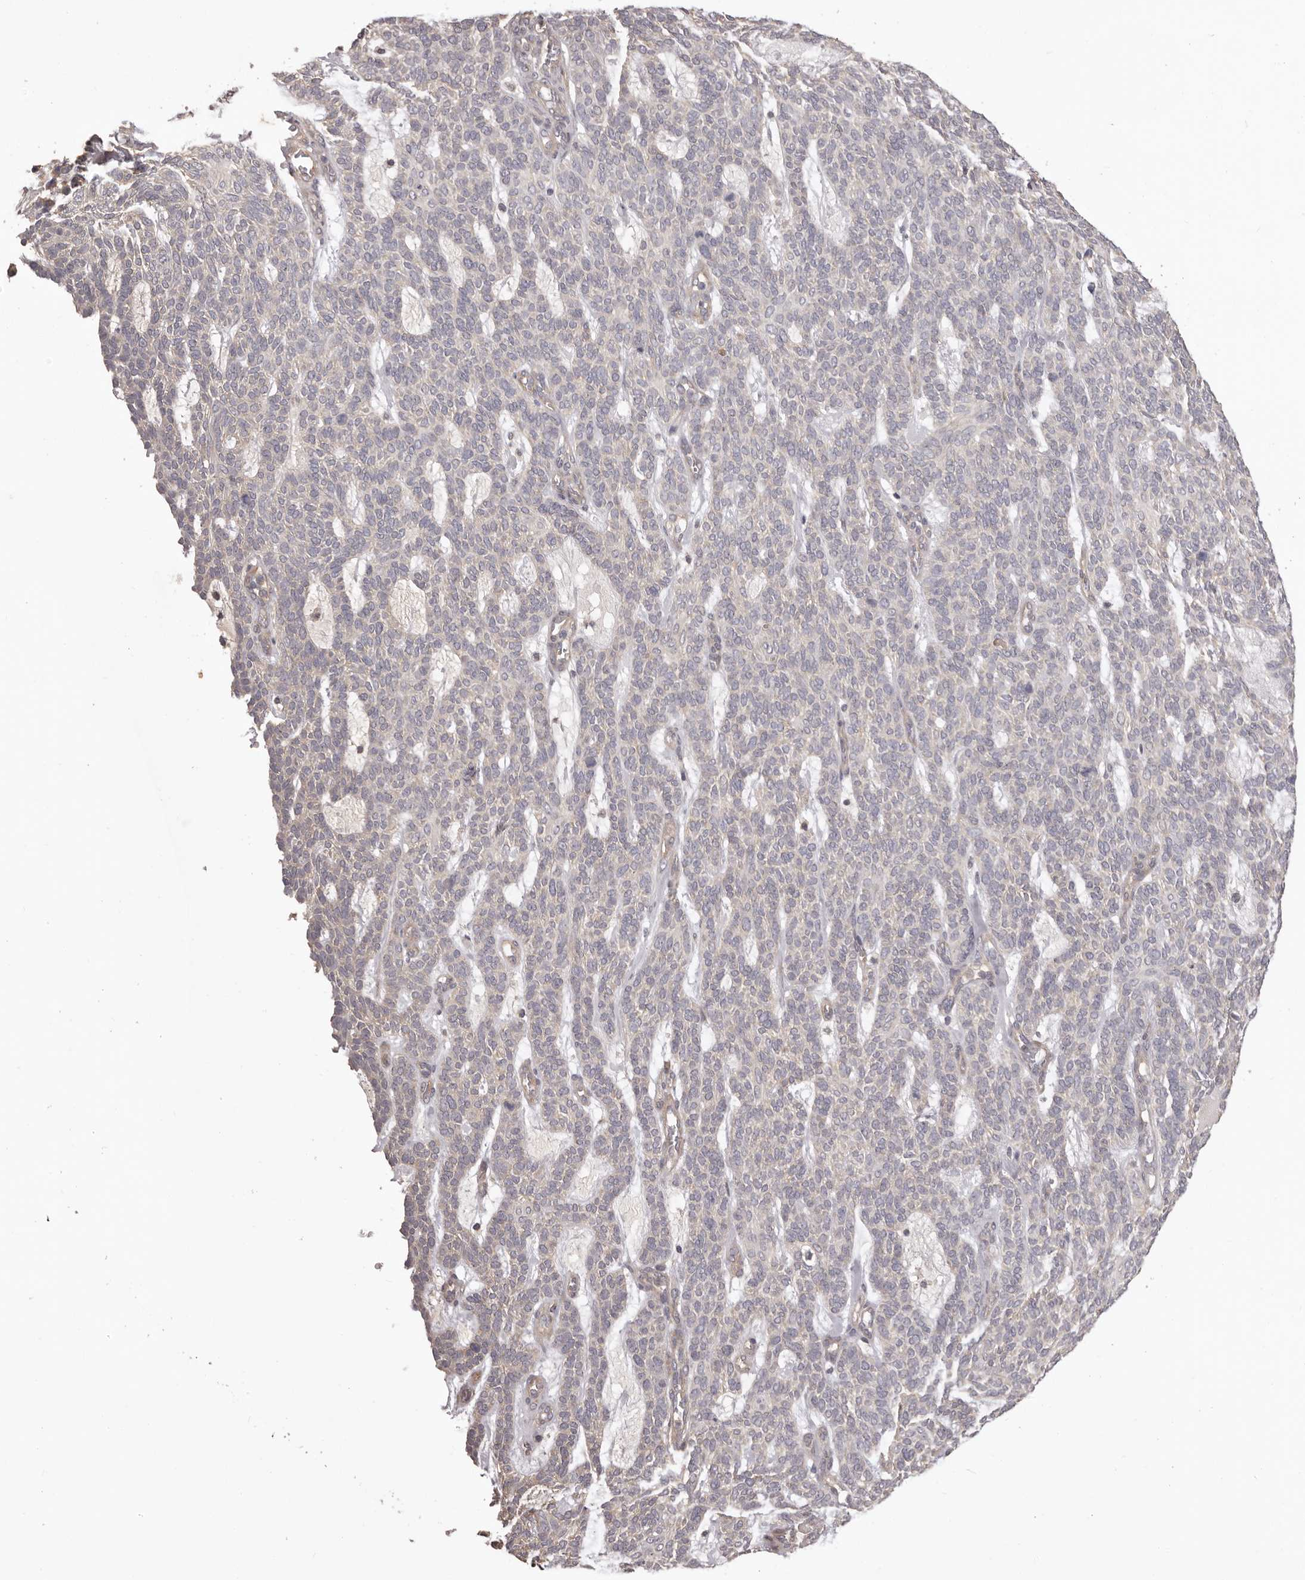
{"staining": {"intensity": "negative", "quantity": "none", "location": "none"}, "tissue": "skin cancer", "cell_type": "Tumor cells", "image_type": "cancer", "snomed": [{"axis": "morphology", "description": "Squamous cell carcinoma, NOS"}, {"axis": "topography", "description": "Skin"}], "caption": "Tumor cells are negative for brown protein staining in squamous cell carcinoma (skin). (DAB immunohistochemistry, high magnification).", "gene": "HRH1", "patient": {"sex": "female", "age": 90}}